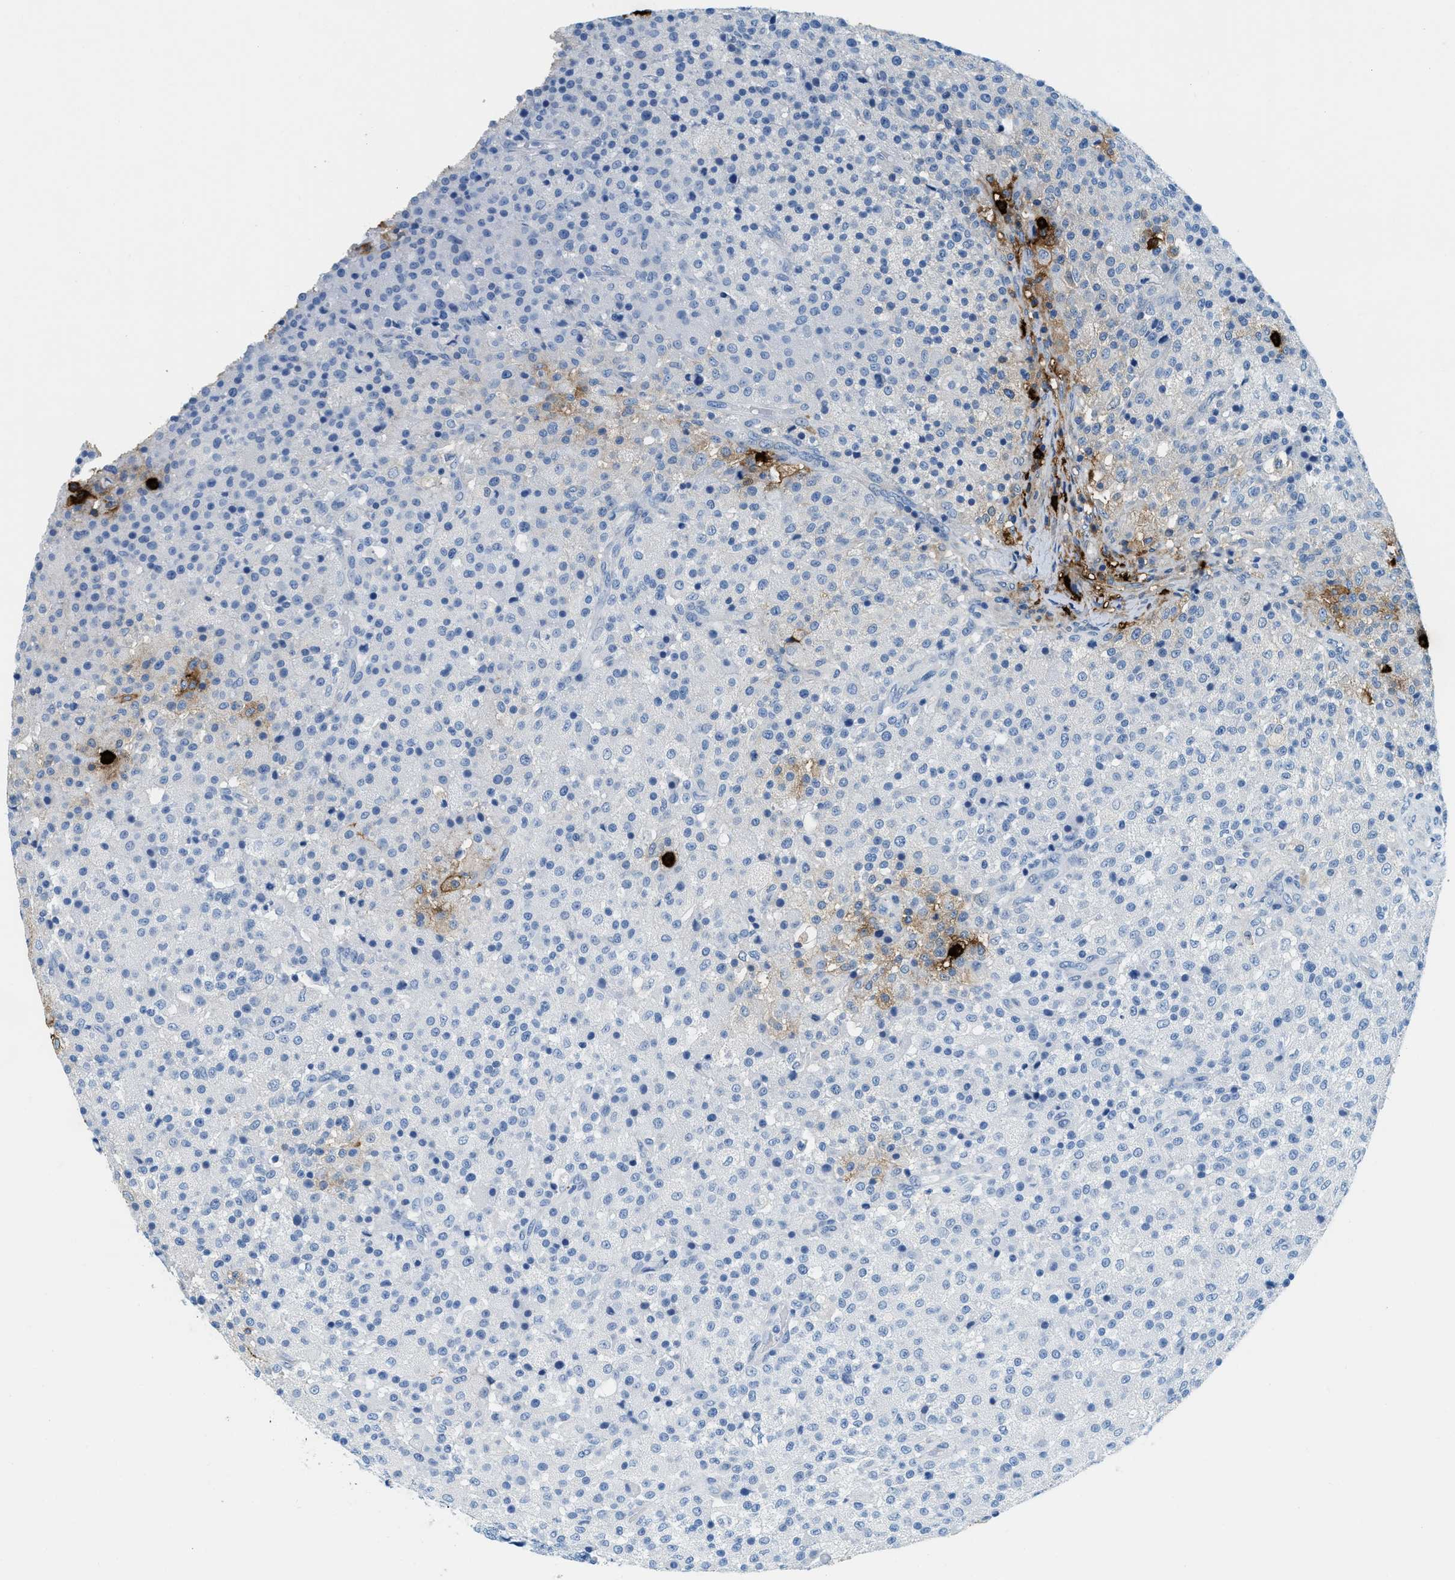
{"staining": {"intensity": "negative", "quantity": "none", "location": "none"}, "tissue": "testis cancer", "cell_type": "Tumor cells", "image_type": "cancer", "snomed": [{"axis": "morphology", "description": "Seminoma, NOS"}, {"axis": "topography", "description": "Testis"}], "caption": "Immunohistochemical staining of human testis seminoma exhibits no significant expression in tumor cells.", "gene": "TPSAB1", "patient": {"sex": "male", "age": 59}}